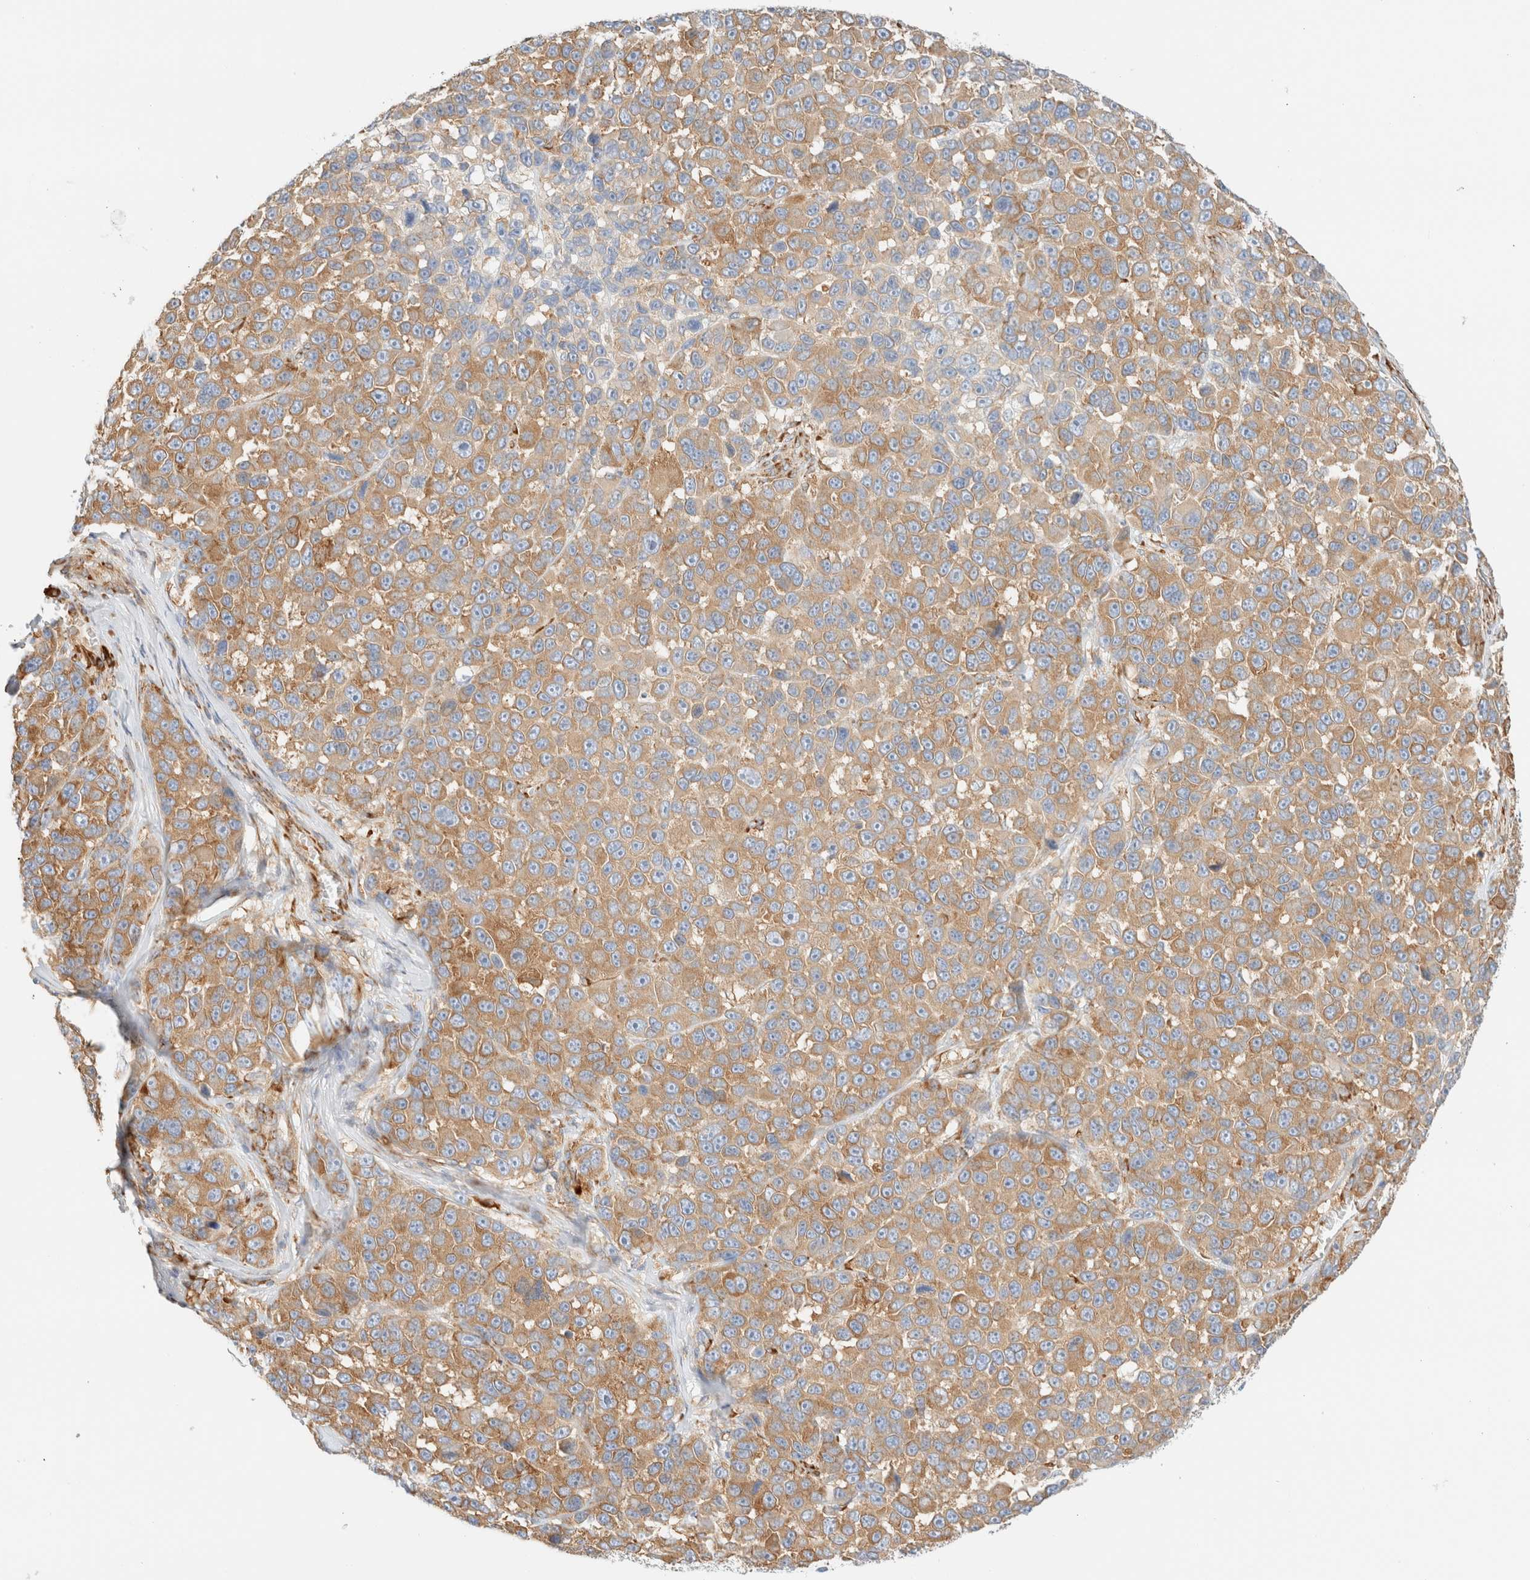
{"staining": {"intensity": "moderate", "quantity": ">75%", "location": "cytoplasmic/membranous"}, "tissue": "melanoma", "cell_type": "Tumor cells", "image_type": "cancer", "snomed": [{"axis": "morphology", "description": "Malignant melanoma, NOS"}, {"axis": "topography", "description": "Skin"}], "caption": "DAB (3,3'-diaminobenzidine) immunohistochemical staining of malignant melanoma reveals moderate cytoplasmic/membranous protein positivity in approximately >75% of tumor cells. The staining was performed using DAB (3,3'-diaminobenzidine) to visualize the protein expression in brown, while the nuclei were stained in blue with hematoxylin (Magnification: 20x).", "gene": "ZC2HC1A", "patient": {"sex": "male", "age": 53}}